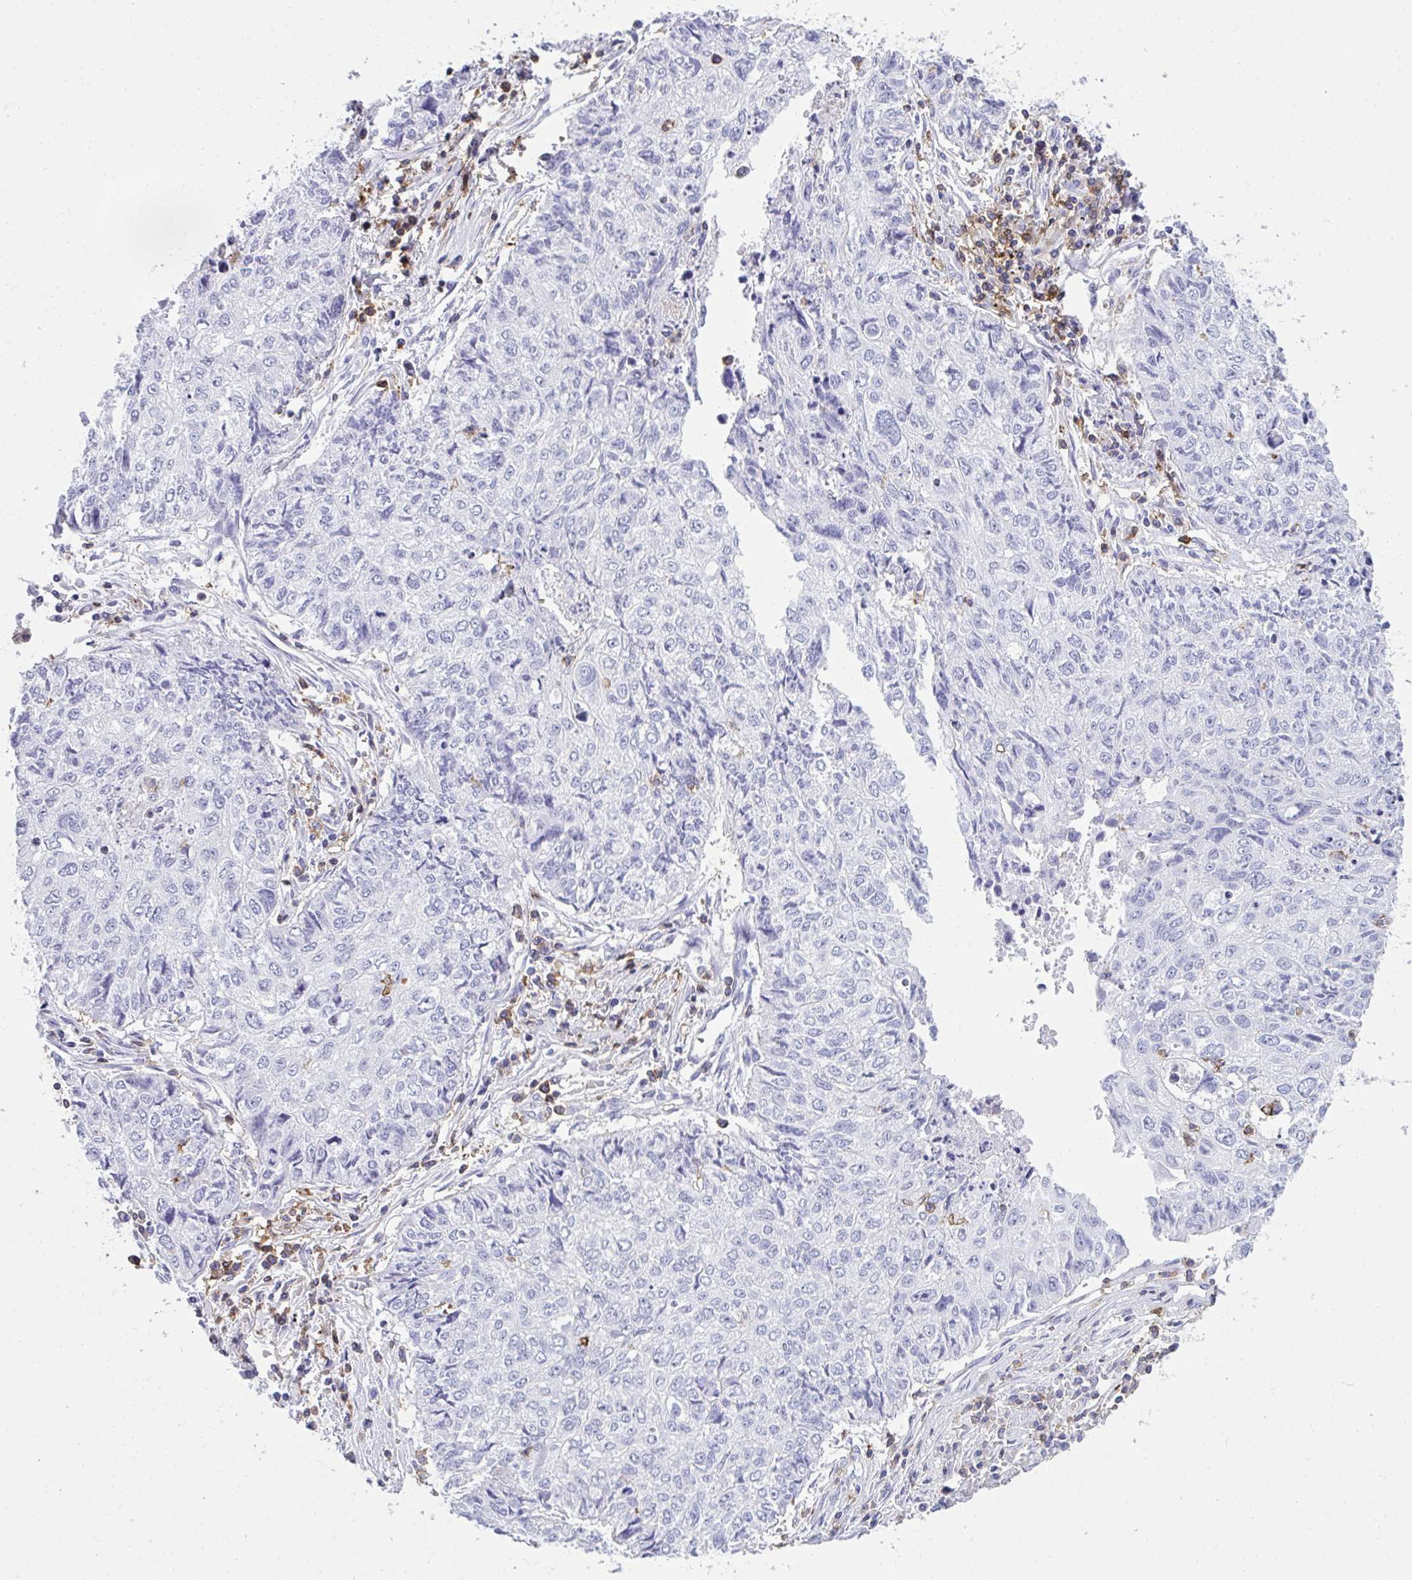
{"staining": {"intensity": "negative", "quantity": "none", "location": "none"}, "tissue": "lung cancer", "cell_type": "Tumor cells", "image_type": "cancer", "snomed": [{"axis": "morphology", "description": "Normal morphology"}, {"axis": "morphology", "description": "Aneuploidy"}, {"axis": "morphology", "description": "Squamous cell carcinoma, NOS"}, {"axis": "topography", "description": "Lymph node"}, {"axis": "topography", "description": "Lung"}], "caption": "Aneuploidy (lung) was stained to show a protein in brown. There is no significant expression in tumor cells. The staining was performed using DAB to visualize the protein expression in brown, while the nuclei were stained in blue with hematoxylin (Magnification: 20x).", "gene": "SPN", "patient": {"sex": "female", "age": 76}}